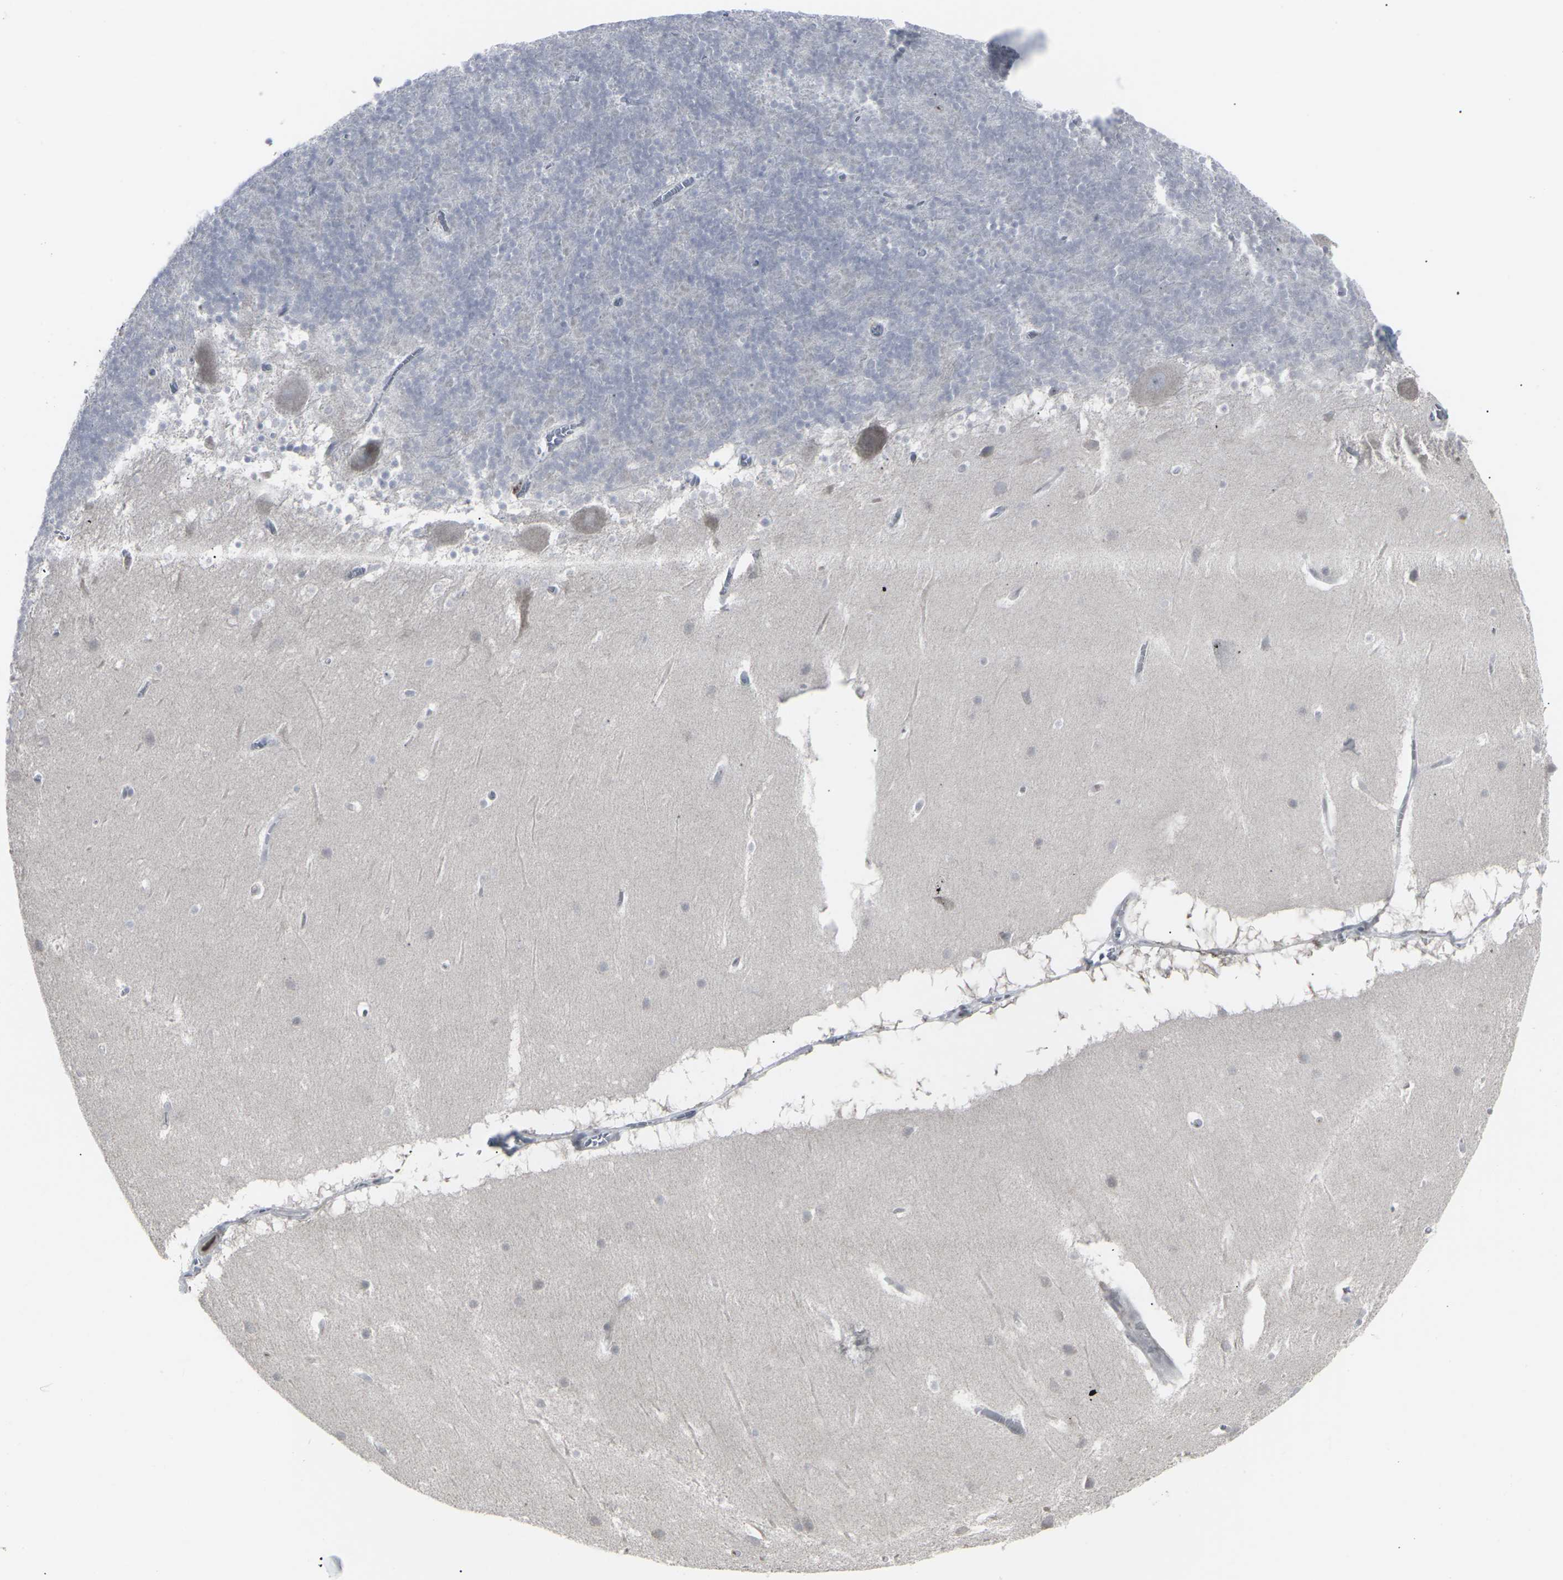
{"staining": {"intensity": "negative", "quantity": "none", "location": "none"}, "tissue": "cerebellum", "cell_type": "Cells in granular layer", "image_type": "normal", "snomed": [{"axis": "morphology", "description": "Normal tissue, NOS"}, {"axis": "topography", "description": "Cerebellum"}], "caption": "An image of human cerebellum is negative for staining in cells in granular layer. (Stains: DAB immunohistochemistry with hematoxylin counter stain, Microscopy: brightfield microscopy at high magnification).", "gene": "APOBEC2", "patient": {"sex": "male", "age": 45}}